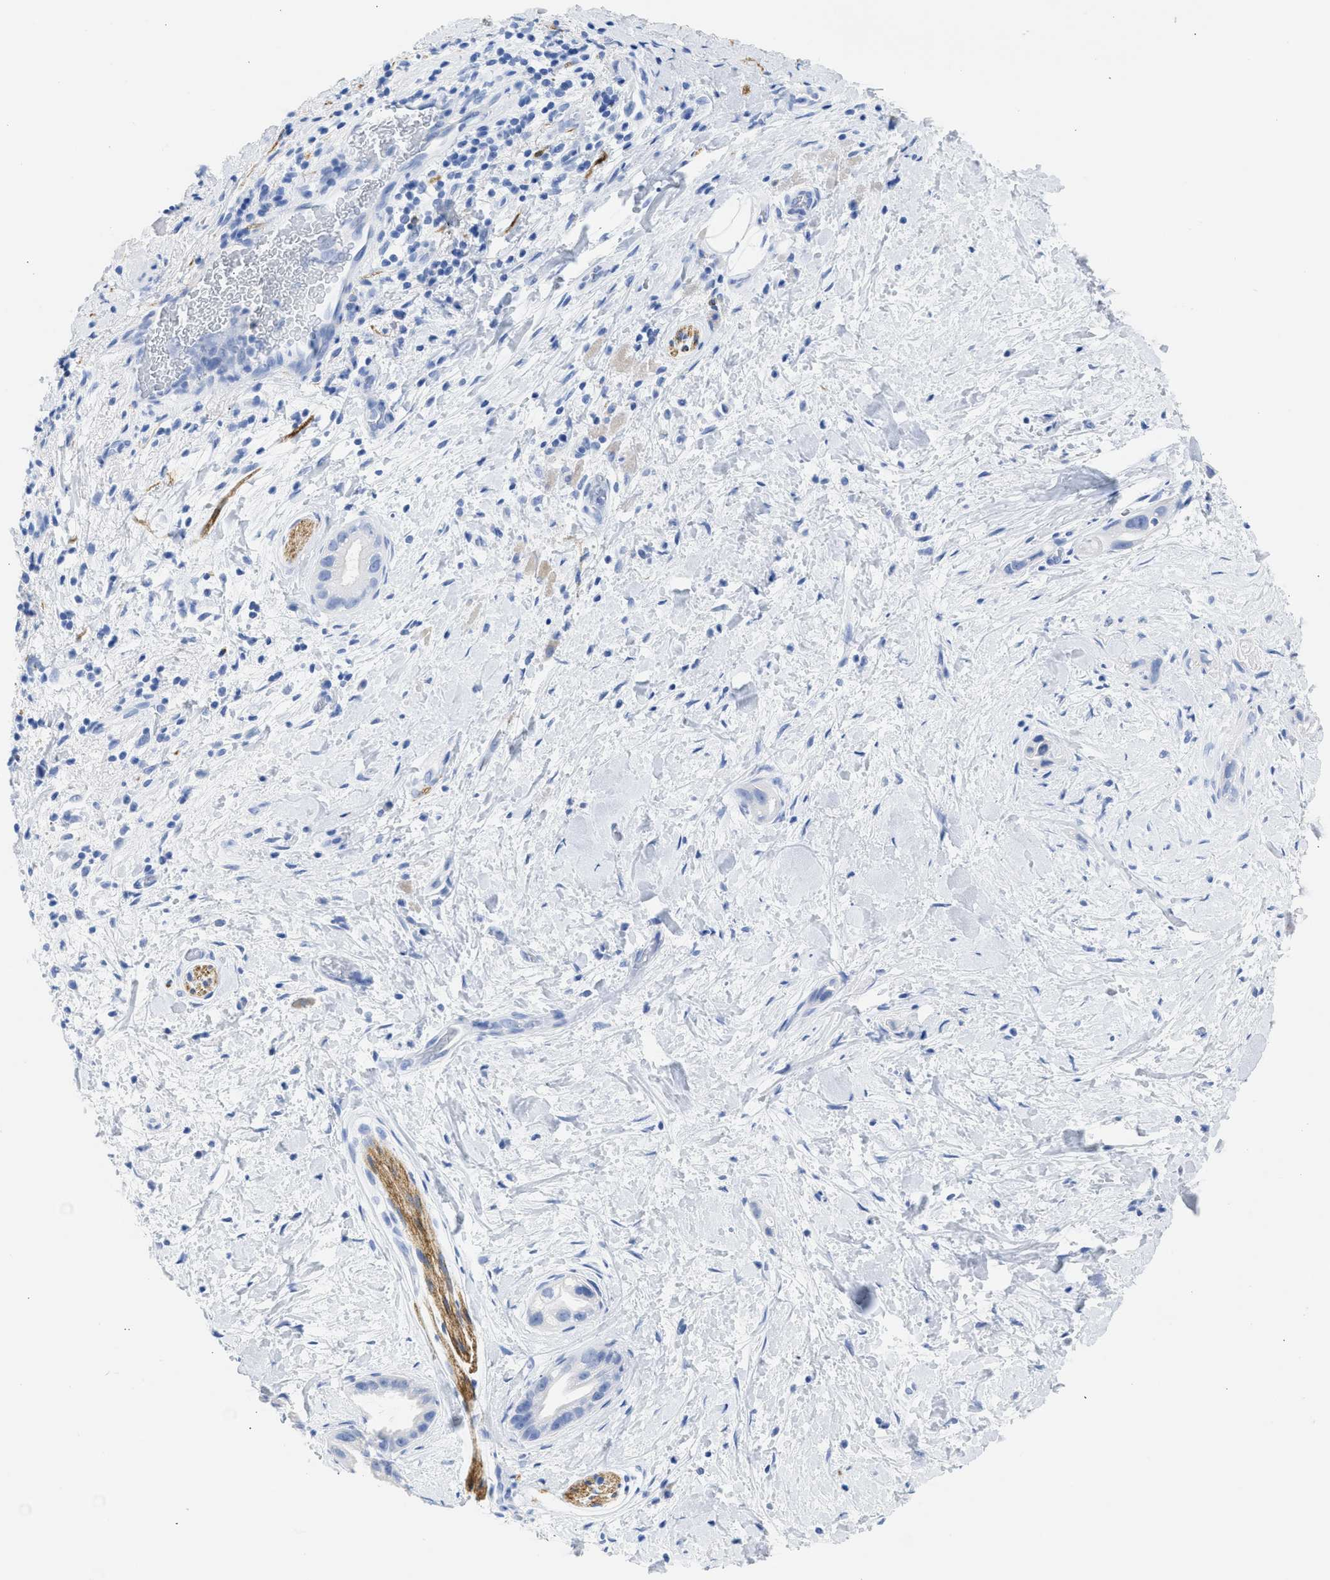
{"staining": {"intensity": "negative", "quantity": "none", "location": "none"}, "tissue": "pancreatic cancer", "cell_type": "Tumor cells", "image_type": "cancer", "snomed": [{"axis": "morphology", "description": "Adenocarcinoma, NOS"}, {"axis": "topography", "description": "Pancreas"}], "caption": "Pancreatic cancer (adenocarcinoma) was stained to show a protein in brown. There is no significant positivity in tumor cells.", "gene": "NCAM1", "patient": {"sex": "male", "age": 55}}